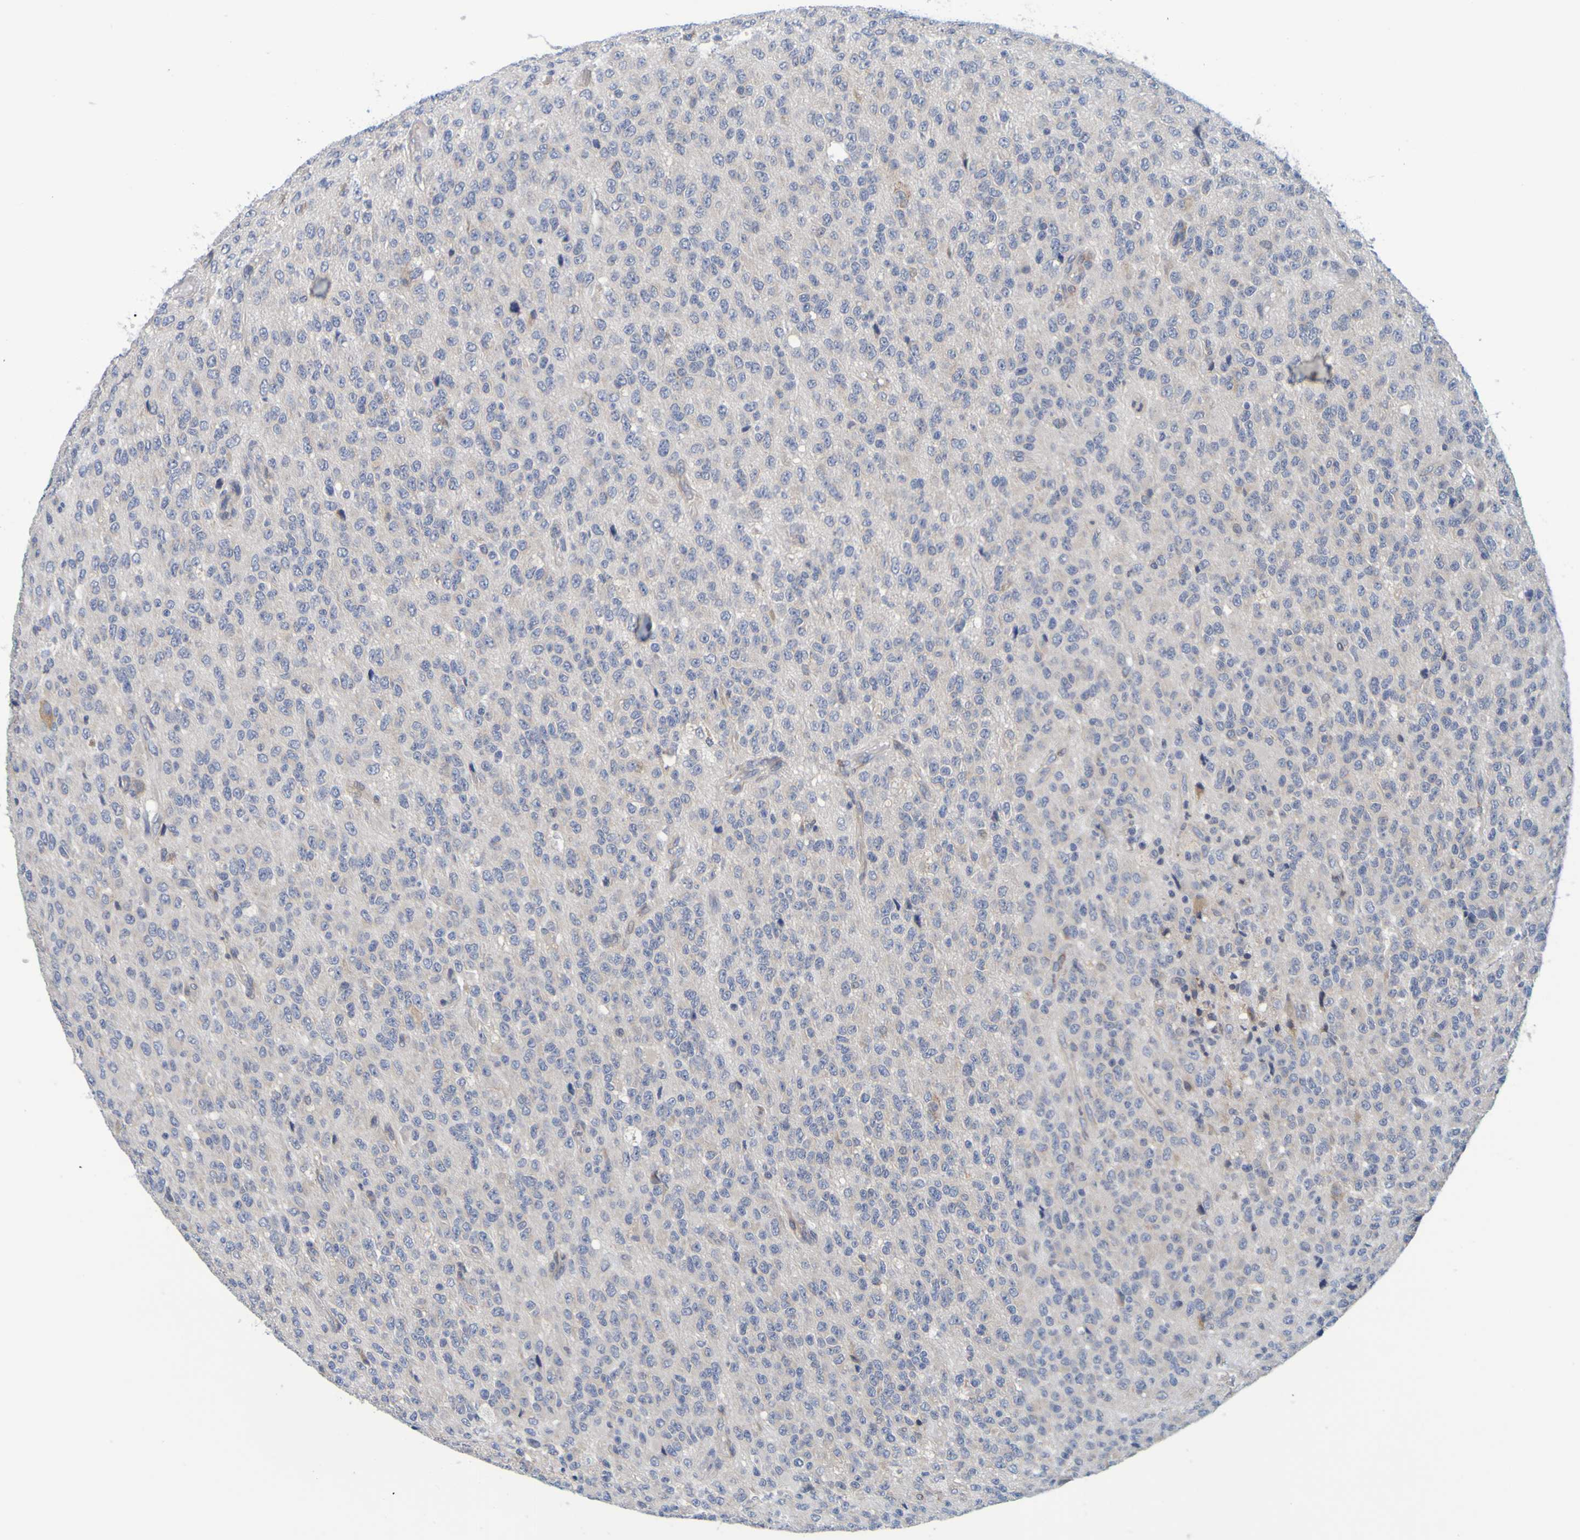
{"staining": {"intensity": "negative", "quantity": "none", "location": "none"}, "tissue": "glioma", "cell_type": "Tumor cells", "image_type": "cancer", "snomed": [{"axis": "morphology", "description": "Glioma, malignant, High grade"}, {"axis": "topography", "description": "pancreas cauda"}], "caption": "Immunohistochemical staining of malignant glioma (high-grade) reveals no significant staining in tumor cells. Brightfield microscopy of IHC stained with DAB (brown) and hematoxylin (blue), captured at high magnification.", "gene": "SIL1", "patient": {"sex": "male", "age": 60}}